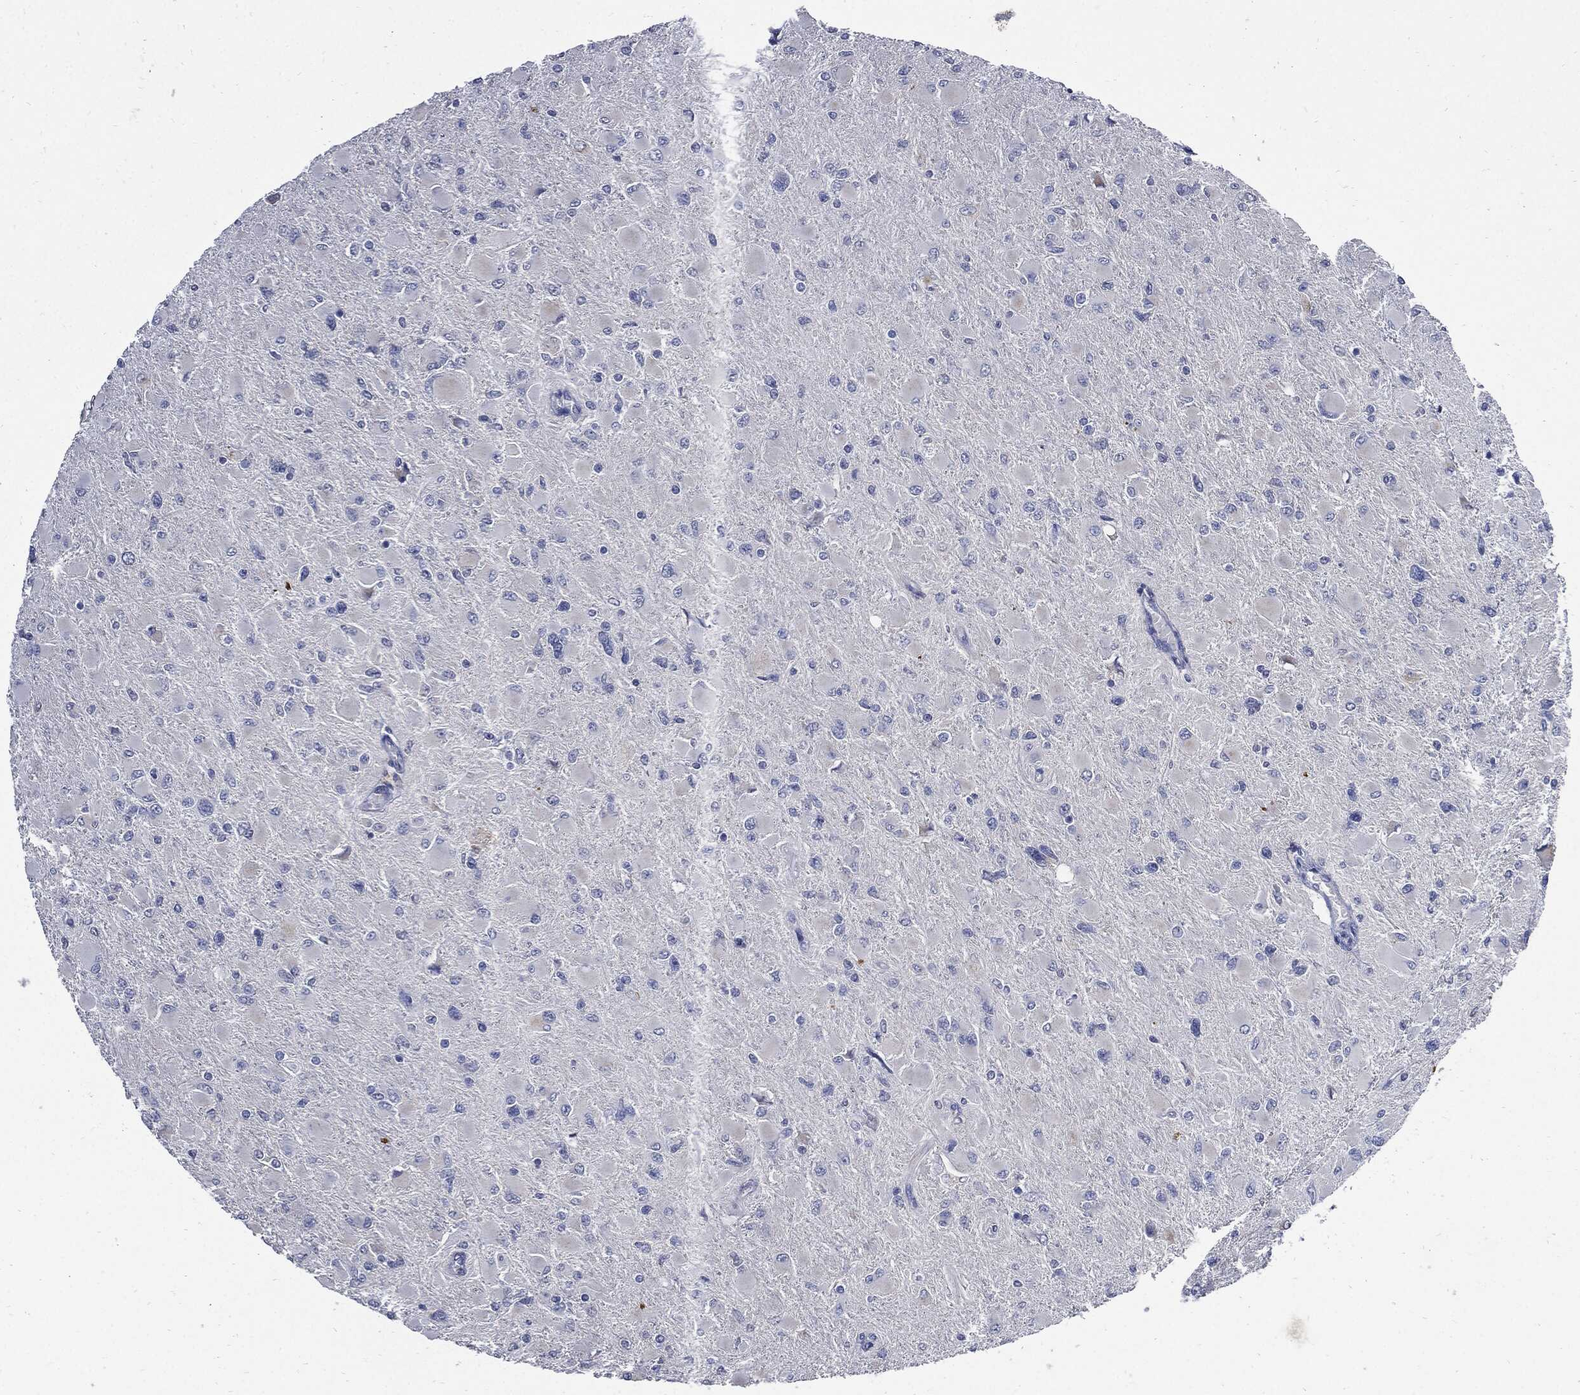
{"staining": {"intensity": "negative", "quantity": "none", "location": "none"}, "tissue": "glioma", "cell_type": "Tumor cells", "image_type": "cancer", "snomed": [{"axis": "morphology", "description": "Glioma, malignant, High grade"}, {"axis": "topography", "description": "Cerebral cortex"}], "caption": "A photomicrograph of malignant glioma (high-grade) stained for a protein displays no brown staining in tumor cells.", "gene": "CPE", "patient": {"sex": "female", "age": 36}}